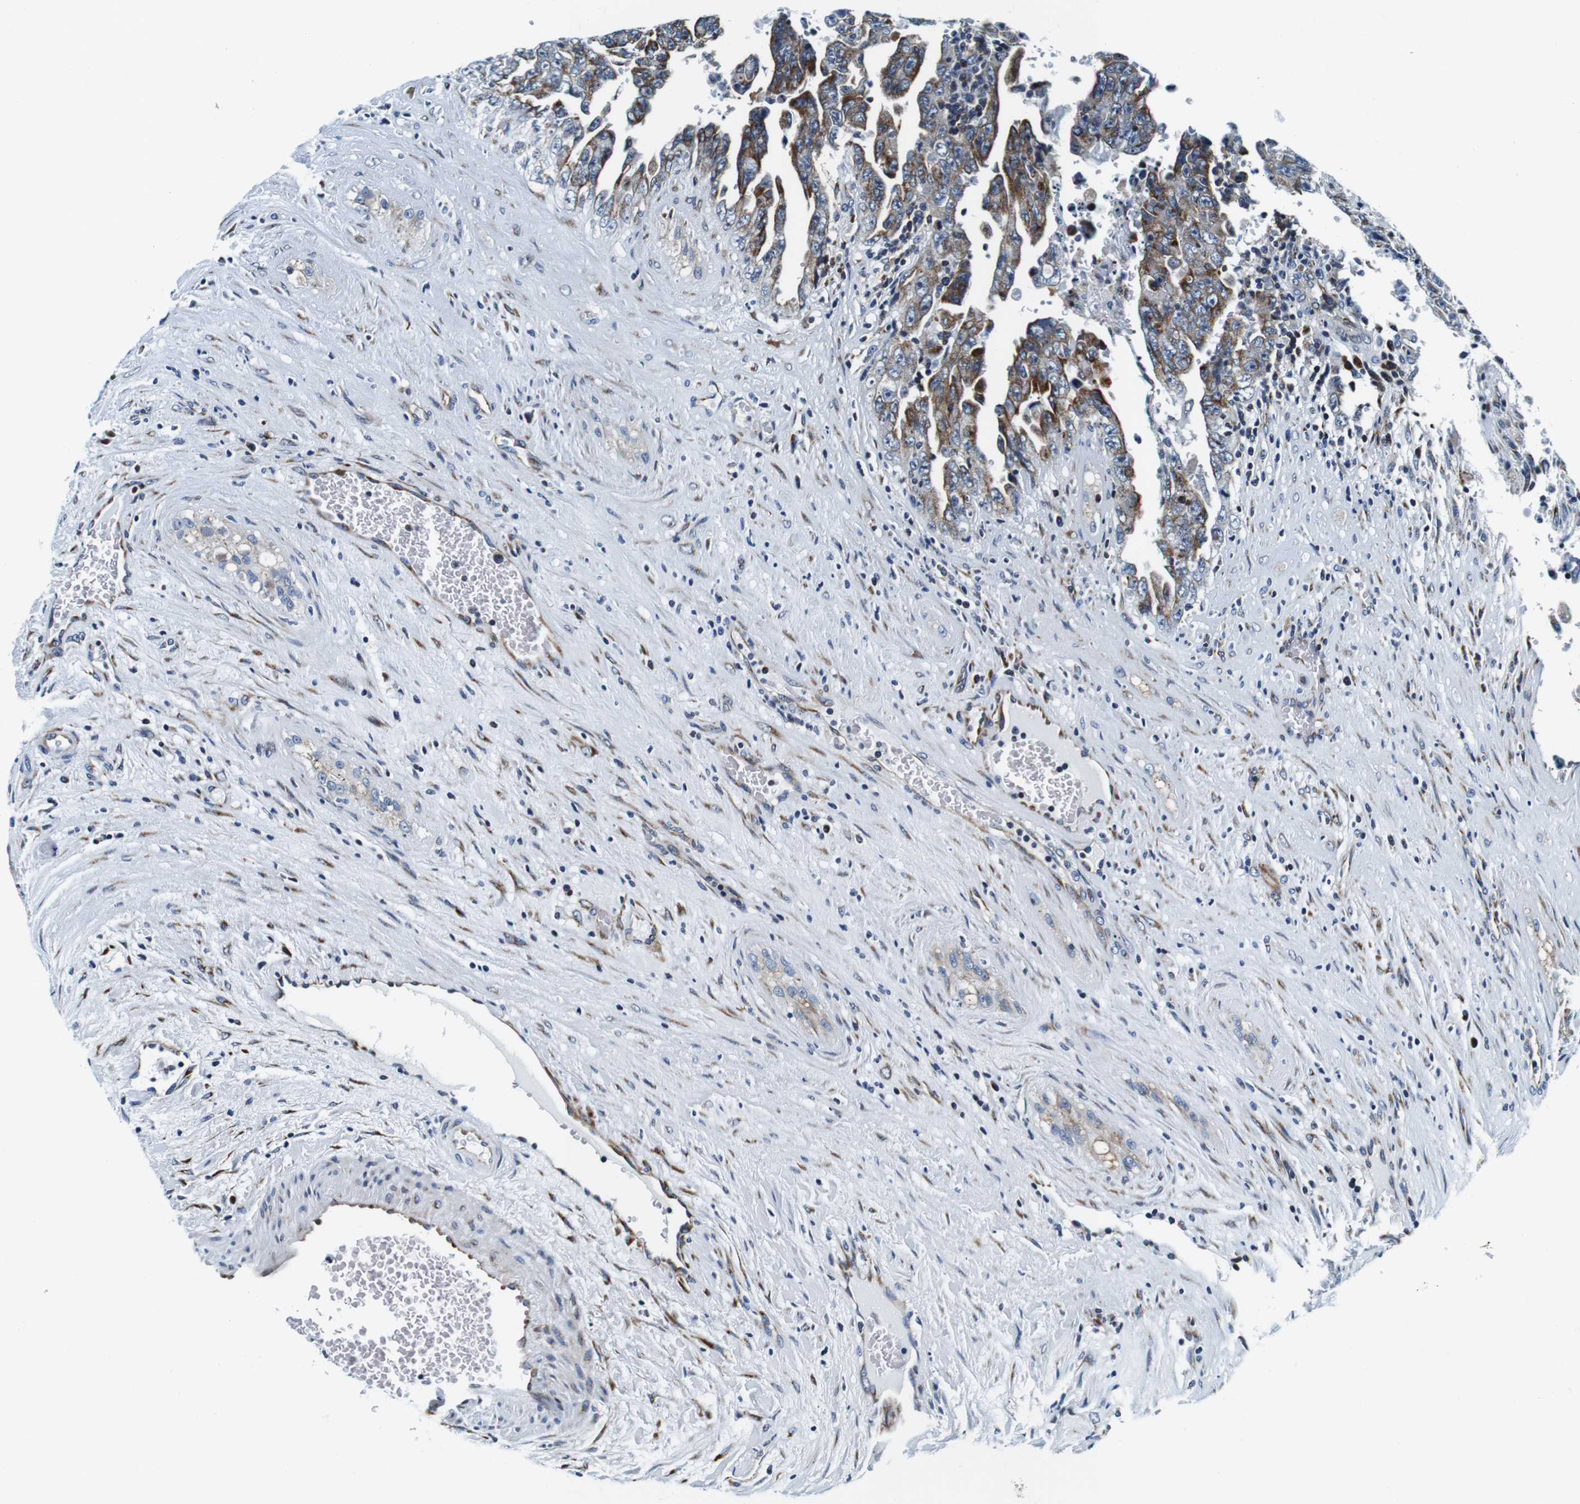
{"staining": {"intensity": "moderate", "quantity": "25%-75%", "location": "cytoplasmic/membranous"}, "tissue": "testis cancer", "cell_type": "Tumor cells", "image_type": "cancer", "snomed": [{"axis": "morphology", "description": "Carcinoma, Embryonal, NOS"}, {"axis": "topography", "description": "Testis"}], "caption": "This is a micrograph of immunohistochemistry (IHC) staining of testis cancer (embryonal carcinoma), which shows moderate expression in the cytoplasmic/membranous of tumor cells.", "gene": "FAR2", "patient": {"sex": "male", "age": 28}}